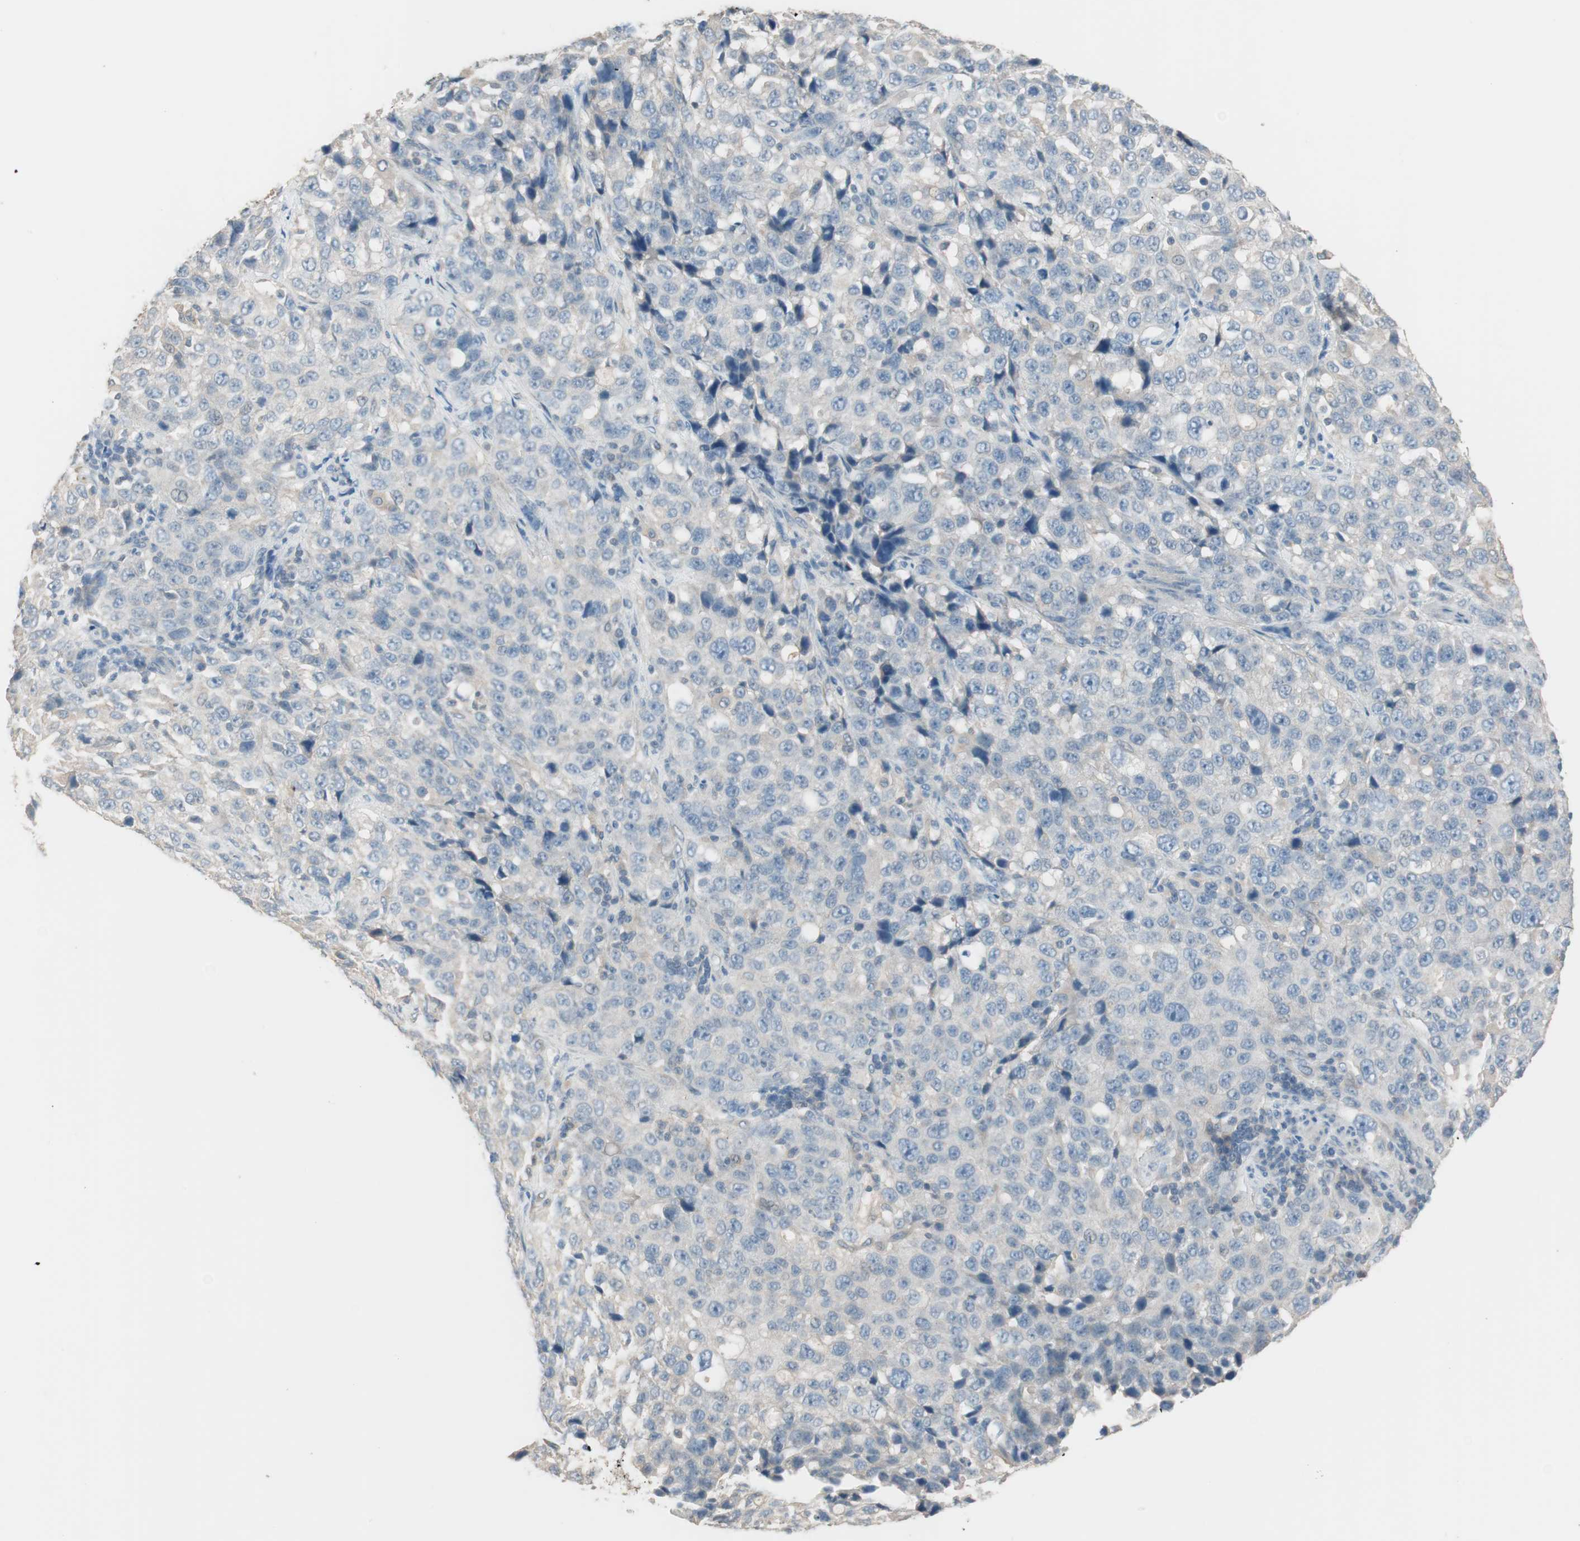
{"staining": {"intensity": "negative", "quantity": "none", "location": "none"}, "tissue": "stomach cancer", "cell_type": "Tumor cells", "image_type": "cancer", "snomed": [{"axis": "morphology", "description": "Normal tissue, NOS"}, {"axis": "morphology", "description": "Adenocarcinoma, NOS"}, {"axis": "topography", "description": "Stomach"}], "caption": "IHC histopathology image of human stomach cancer stained for a protein (brown), which displays no positivity in tumor cells.", "gene": "KHK", "patient": {"sex": "male", "age": 48}}